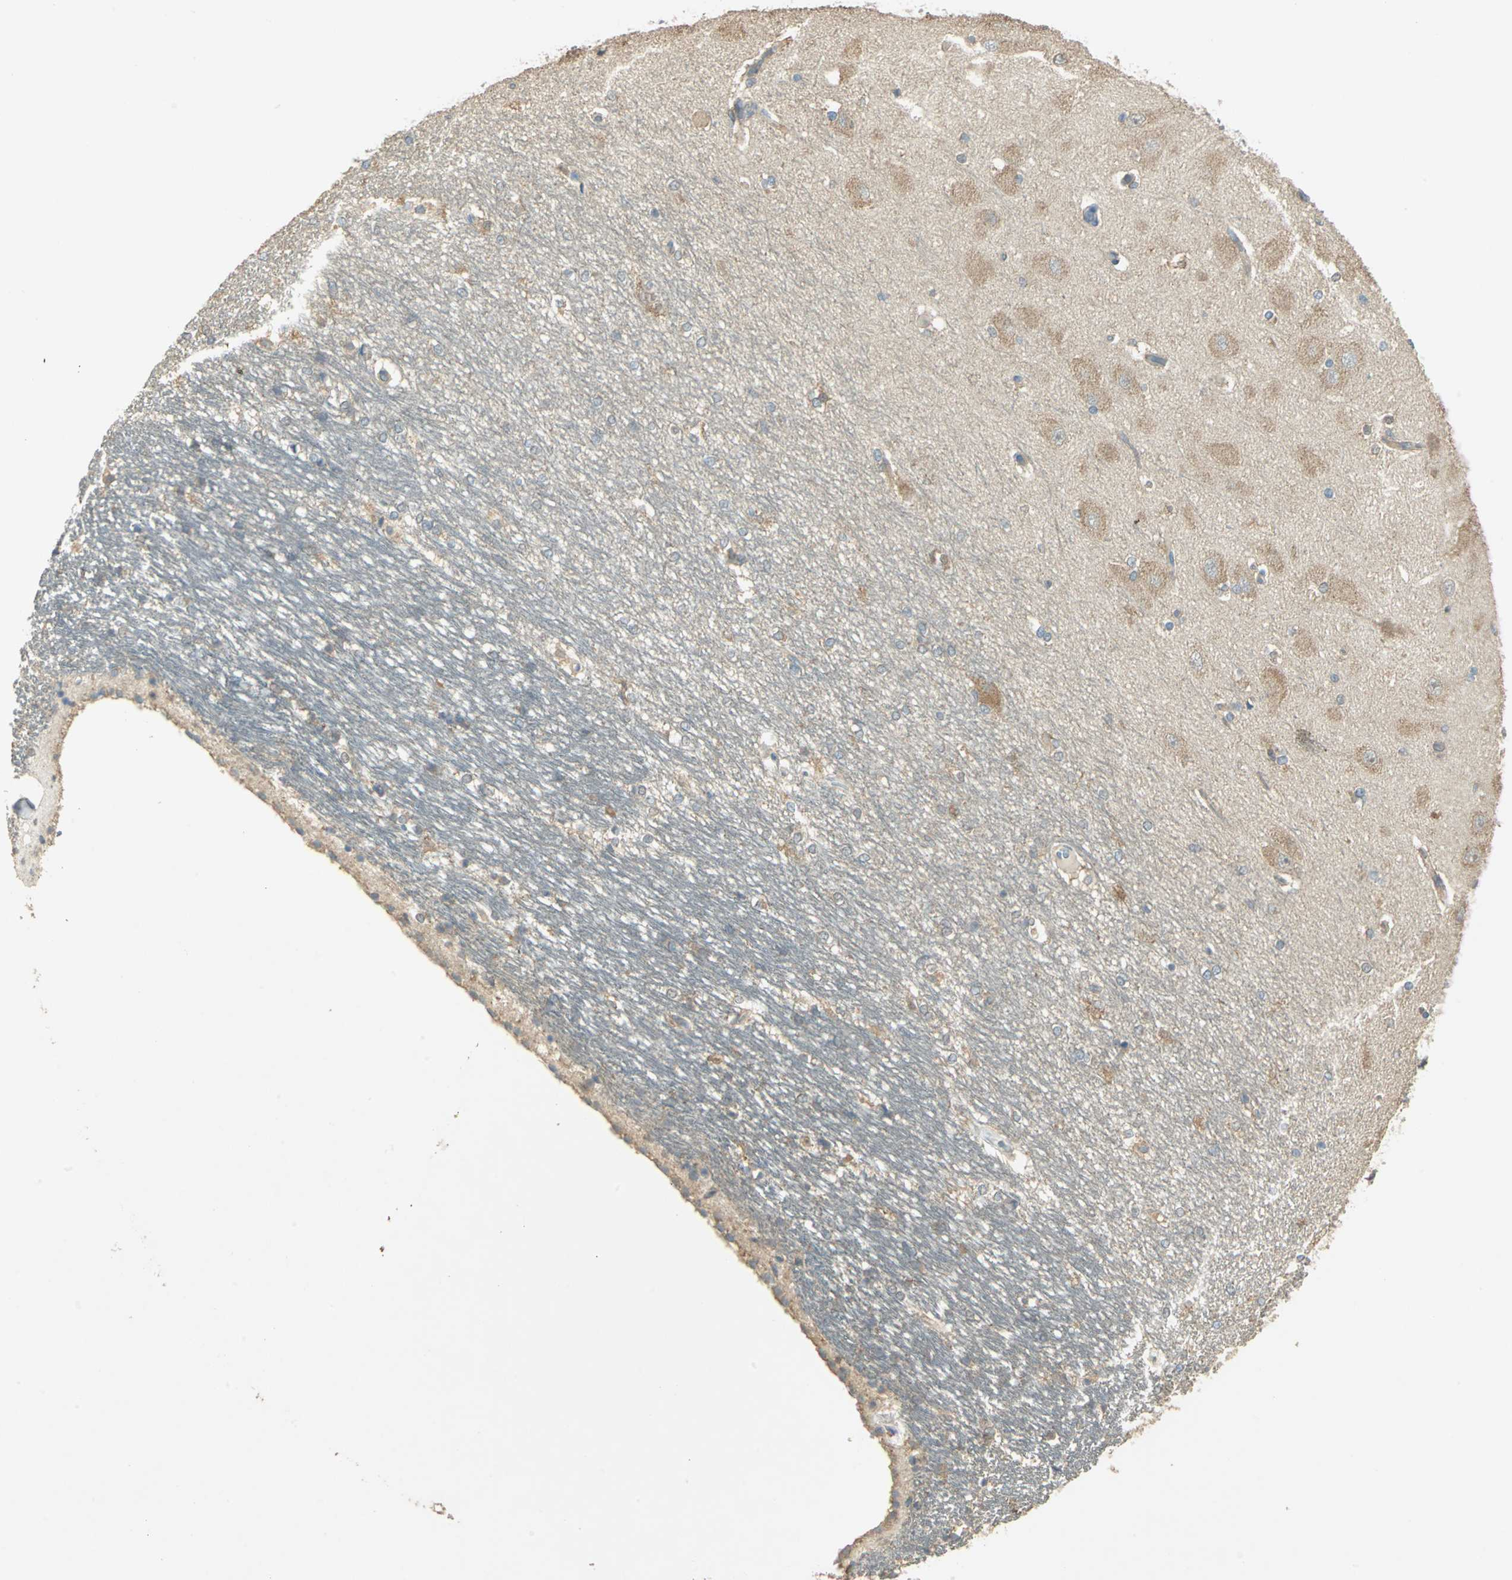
{"staining": {"intensity": "moderate", "quantity": "<25%", "location": "cytoplasmic/membranous"}, "tissue": "hippocampus", "cell_type": "Glial cells", "image_type": "normal", "snomed": [{"axis": "morphology", "description": "Normal tissue, NOS"}, {"axis": "topography", "description": "Hippocampus"}], "caption": "IHC histopathology image of unremarkable hippocampus: hippocampus stained using immunohistochemistry exhibits low levels of moderate protein expression localized specifically in the cytoplasmic/membranous of glial cells, appearing as a cytoplasmic/membranous brown color.", "gene": "SHC2", "patient": {"sex": "female", "age": 19}}